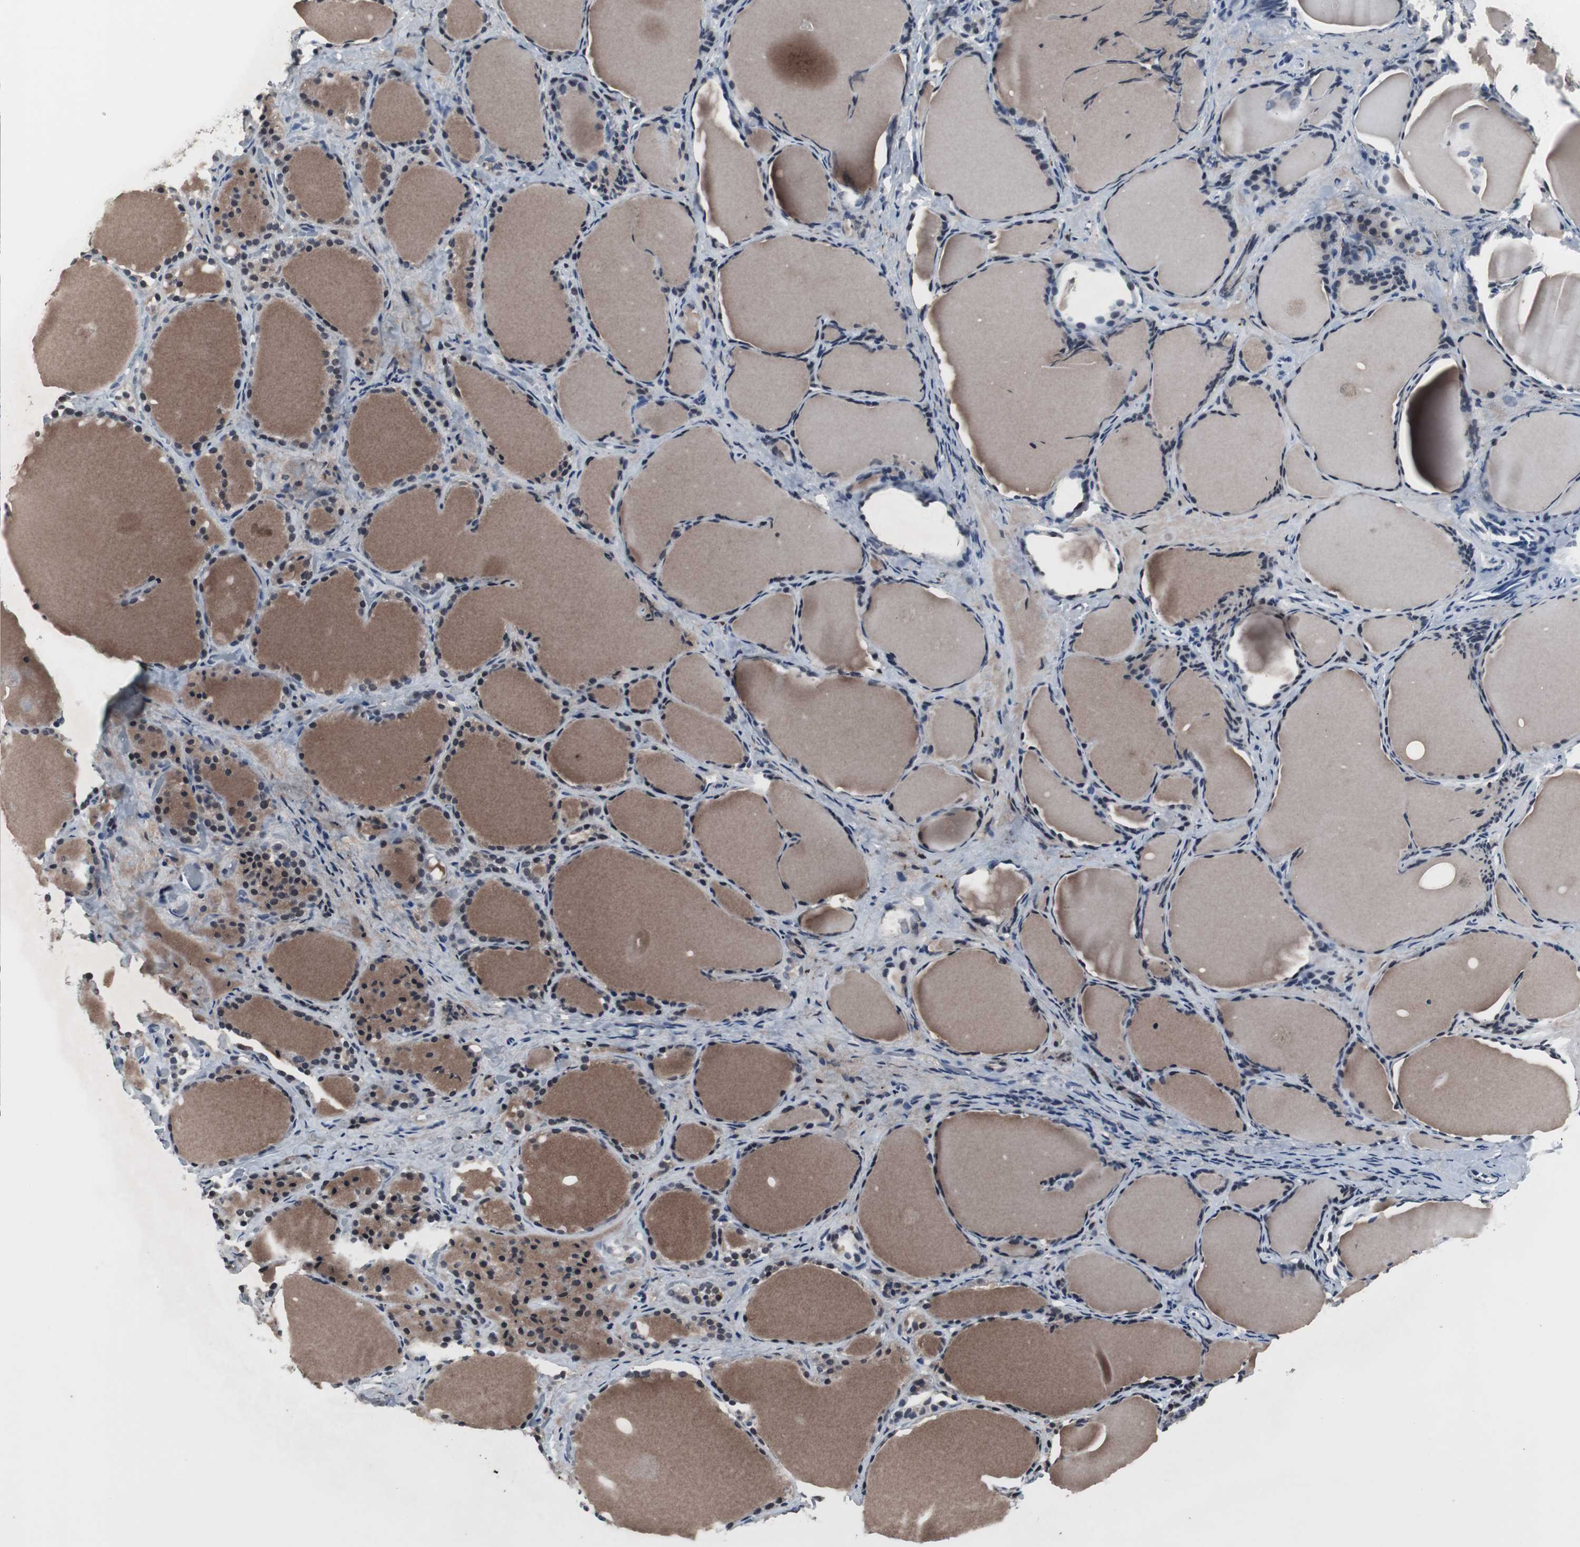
{"staining": {"intensity": "strong", "quantity": ">75%", "location": "cytoplasmic/membranous,nuclear"}, "tissue": "thyroid gland", "cell_type": "Glandular cells", "image_type": "normal", "snomed": [{"axis": "morphology", "description": "Normal tissue, NOS"}, {"axis": "morphology", "description": "Papillary adenocarcinoma, NOS"}, {"axis": "topography", "description": "Thyroid gland"}], "caption": "Benign thyroid gland demonstrates strong cytoplasmic/membranous,nuclear positivity in approximately >75% of glandular cells, visualized by immunohistochemistry.", "gene": "FOXP4", "patient": {"sex": "female", "age": 30}}